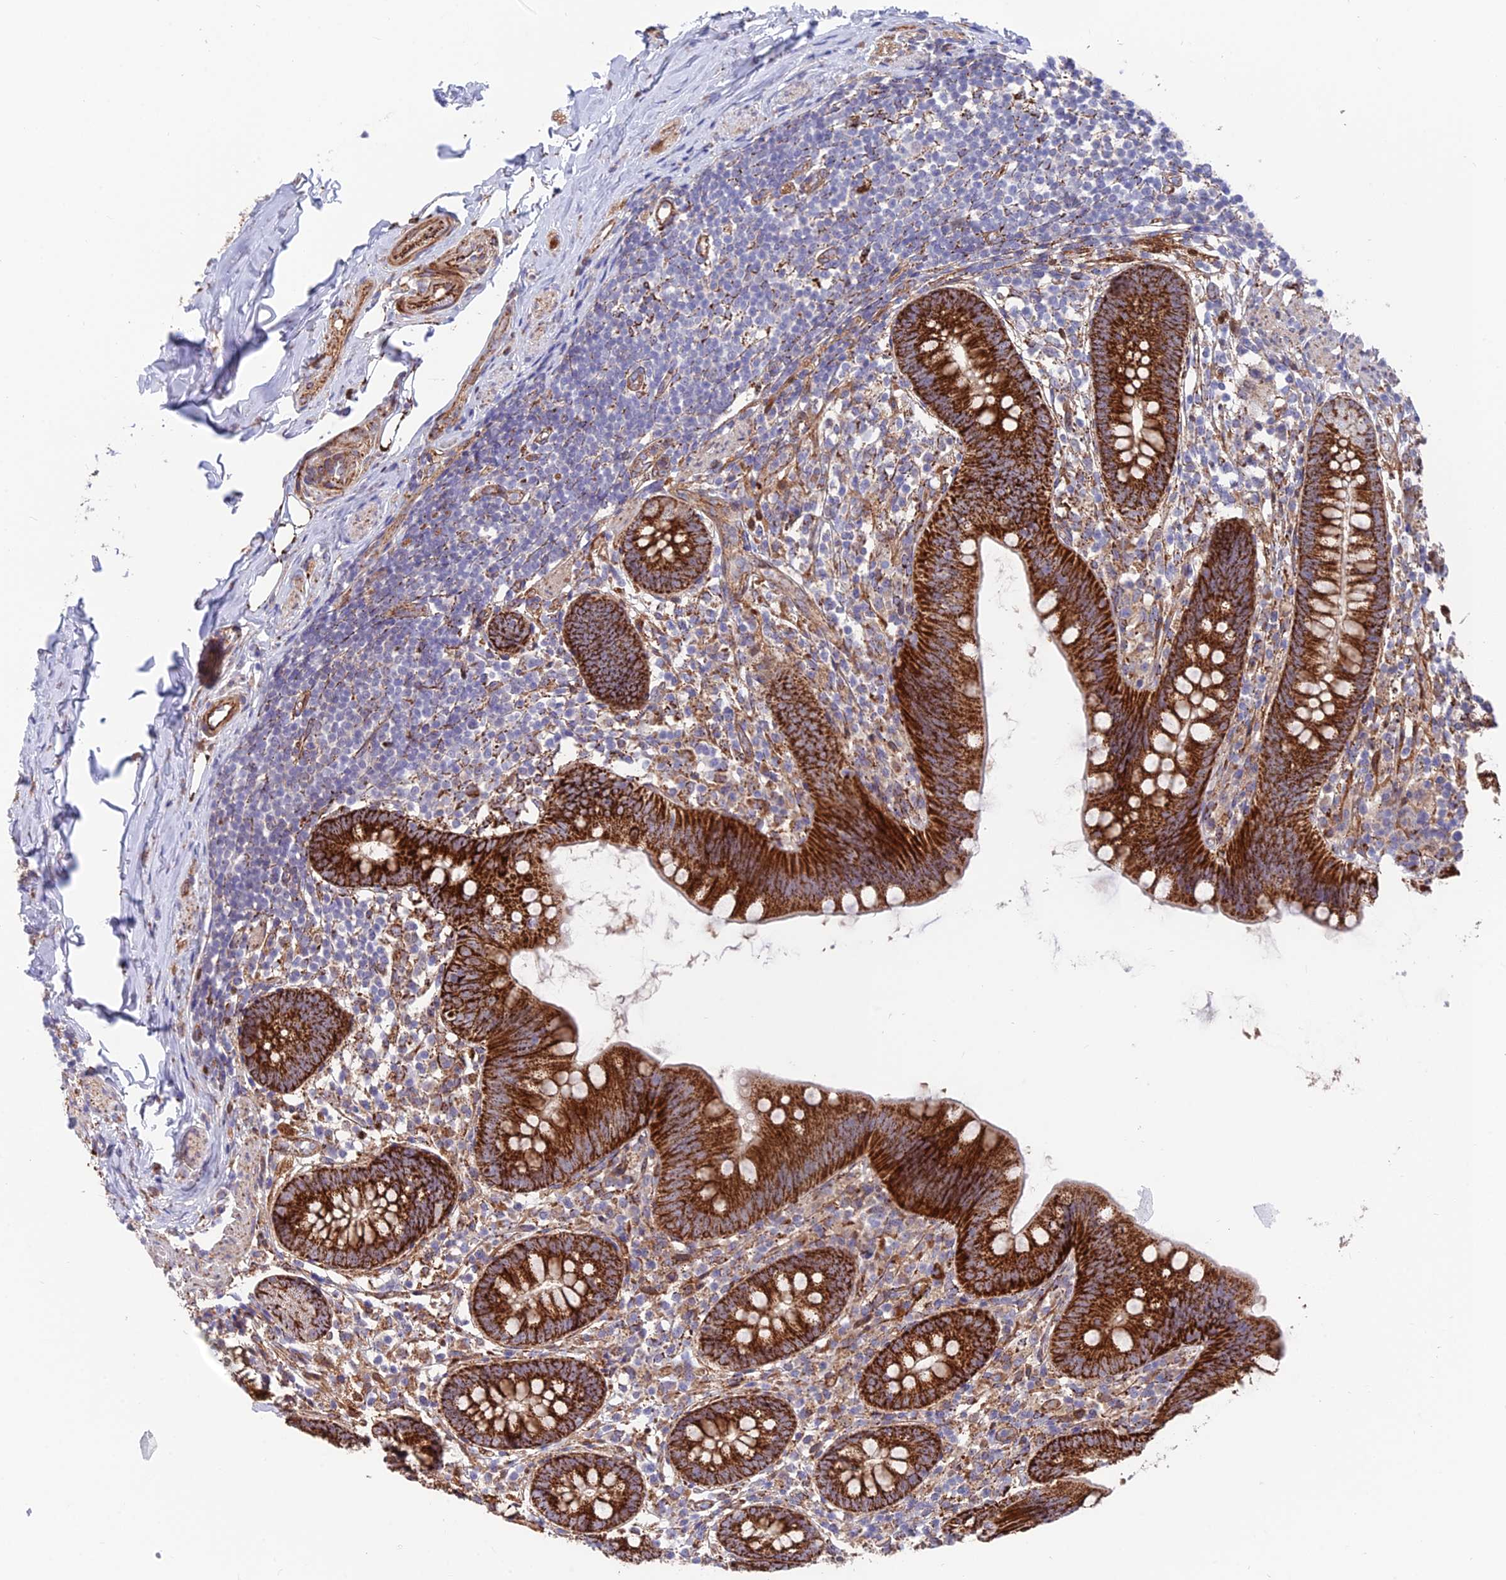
{"staining": {"intensity": "strong", "quantity": ">75%", "location": "cytoplasmic/membranous"}, "tissue": "appendix", "cell_type": "Glandular cells", "image_type": "normal", "snomed": [{"axis": "morphology", "description": "Normal tissue, NOS"}, {"axis": "topography", "description": "Appendix"}], "caption": "The micrograph demonstrates a brown stain indicating the presence of a protein in the cytoplasmic/membranous of glandular cells in appendix.", "gene": "TIGD6", "patient": {"sex": "female", "age": 62}}